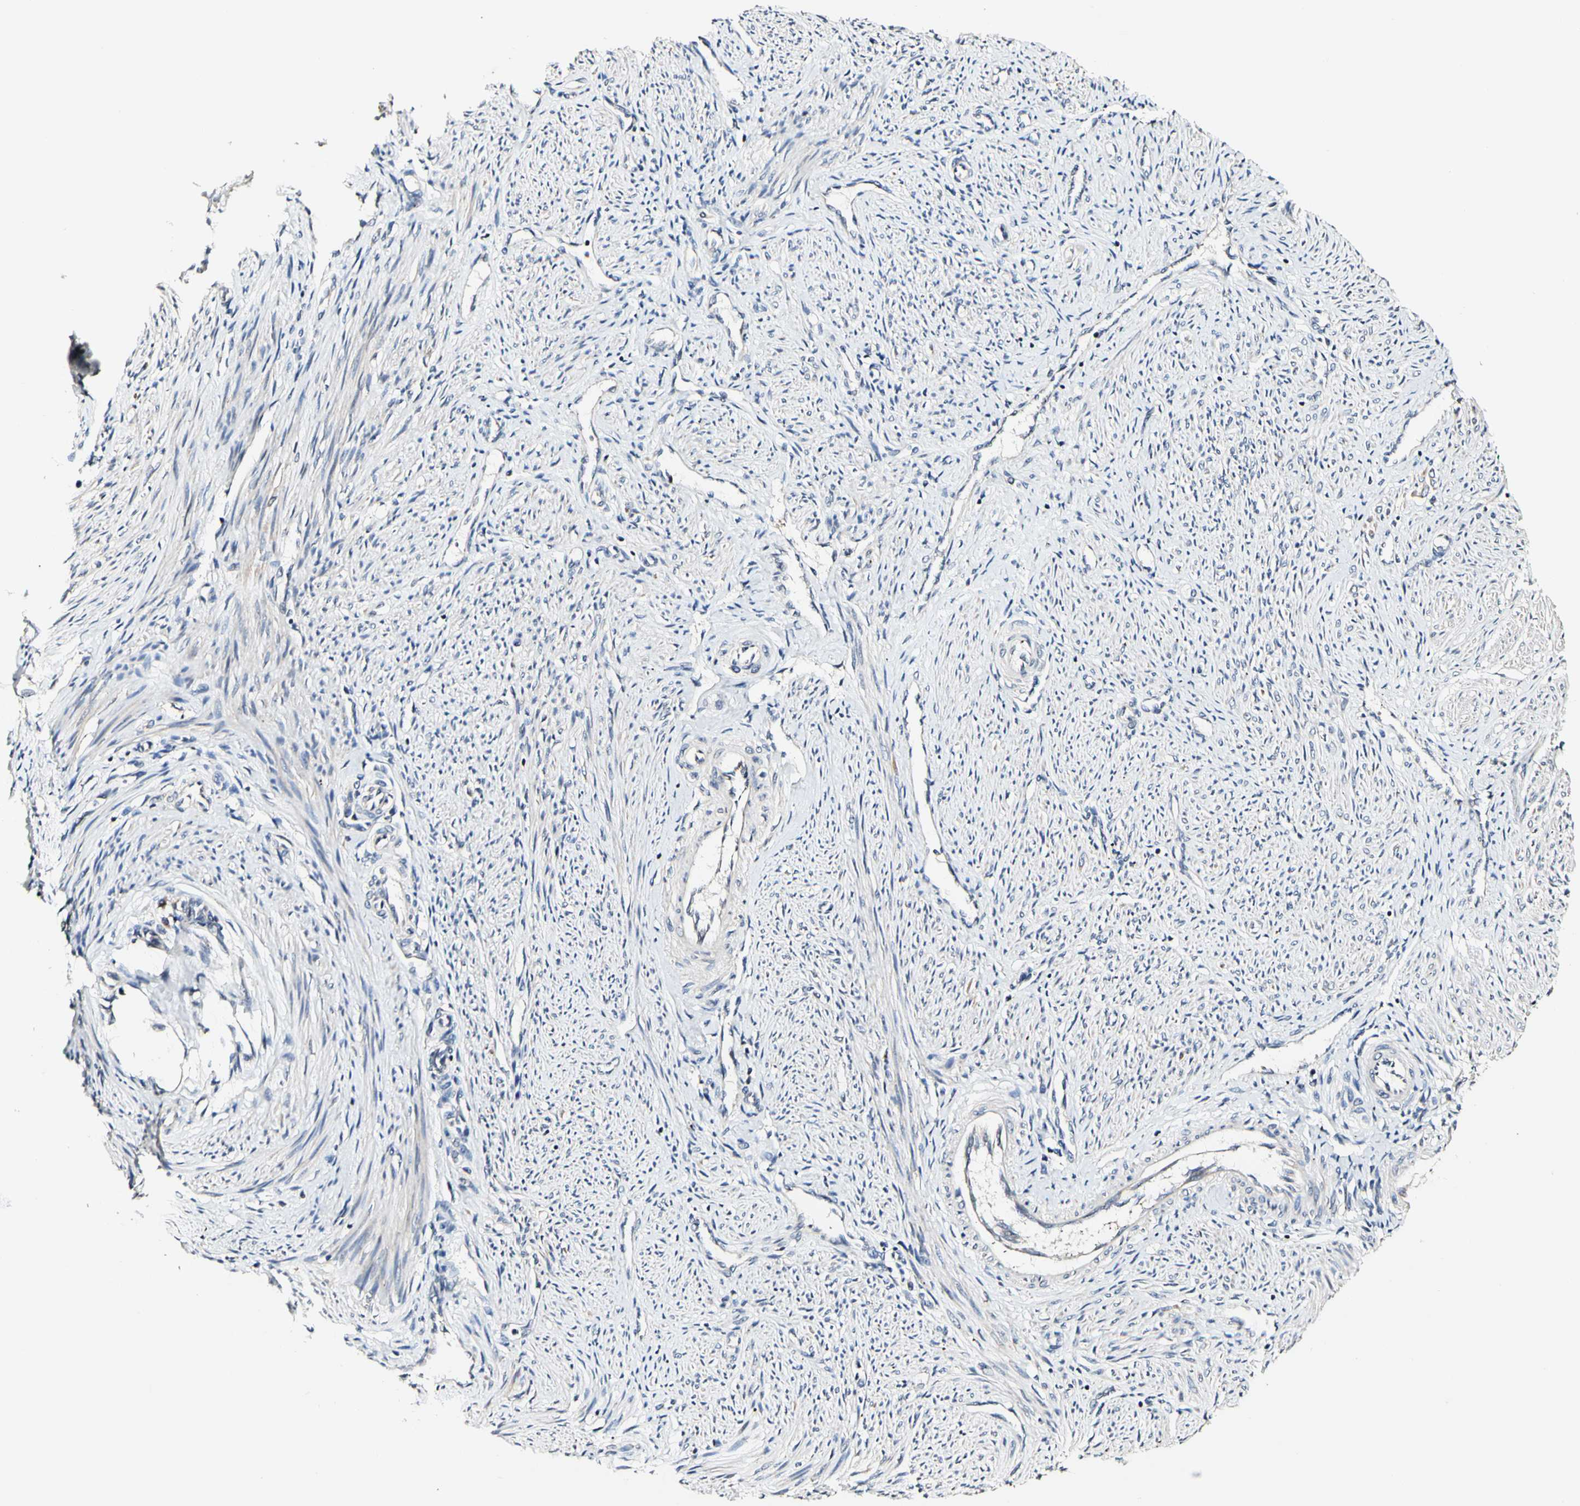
{"staining": {"intensity": "negative", "quantity": "none", "location": "none"}, "tissue": "endometrium", "cell_type": "Cells in endometrial stroma", "image_type": "normal", "snomed": [{"axis": "morphology", "description": "Normal tissue, NOS"}, {"axis": "topography", "description": "Endometrium"}], "caption": "Immunohistochemical staining of normal human endometrium displays no significant expression in cells in endometrial stroma. Brightfield microscopy of immunohistochemistry (IHC) stained with DAB (brown) and hematoxylin (blue), captured at high magnification.", "gene": "SOX30", "patient": {"sex": "female", "age": 42}}